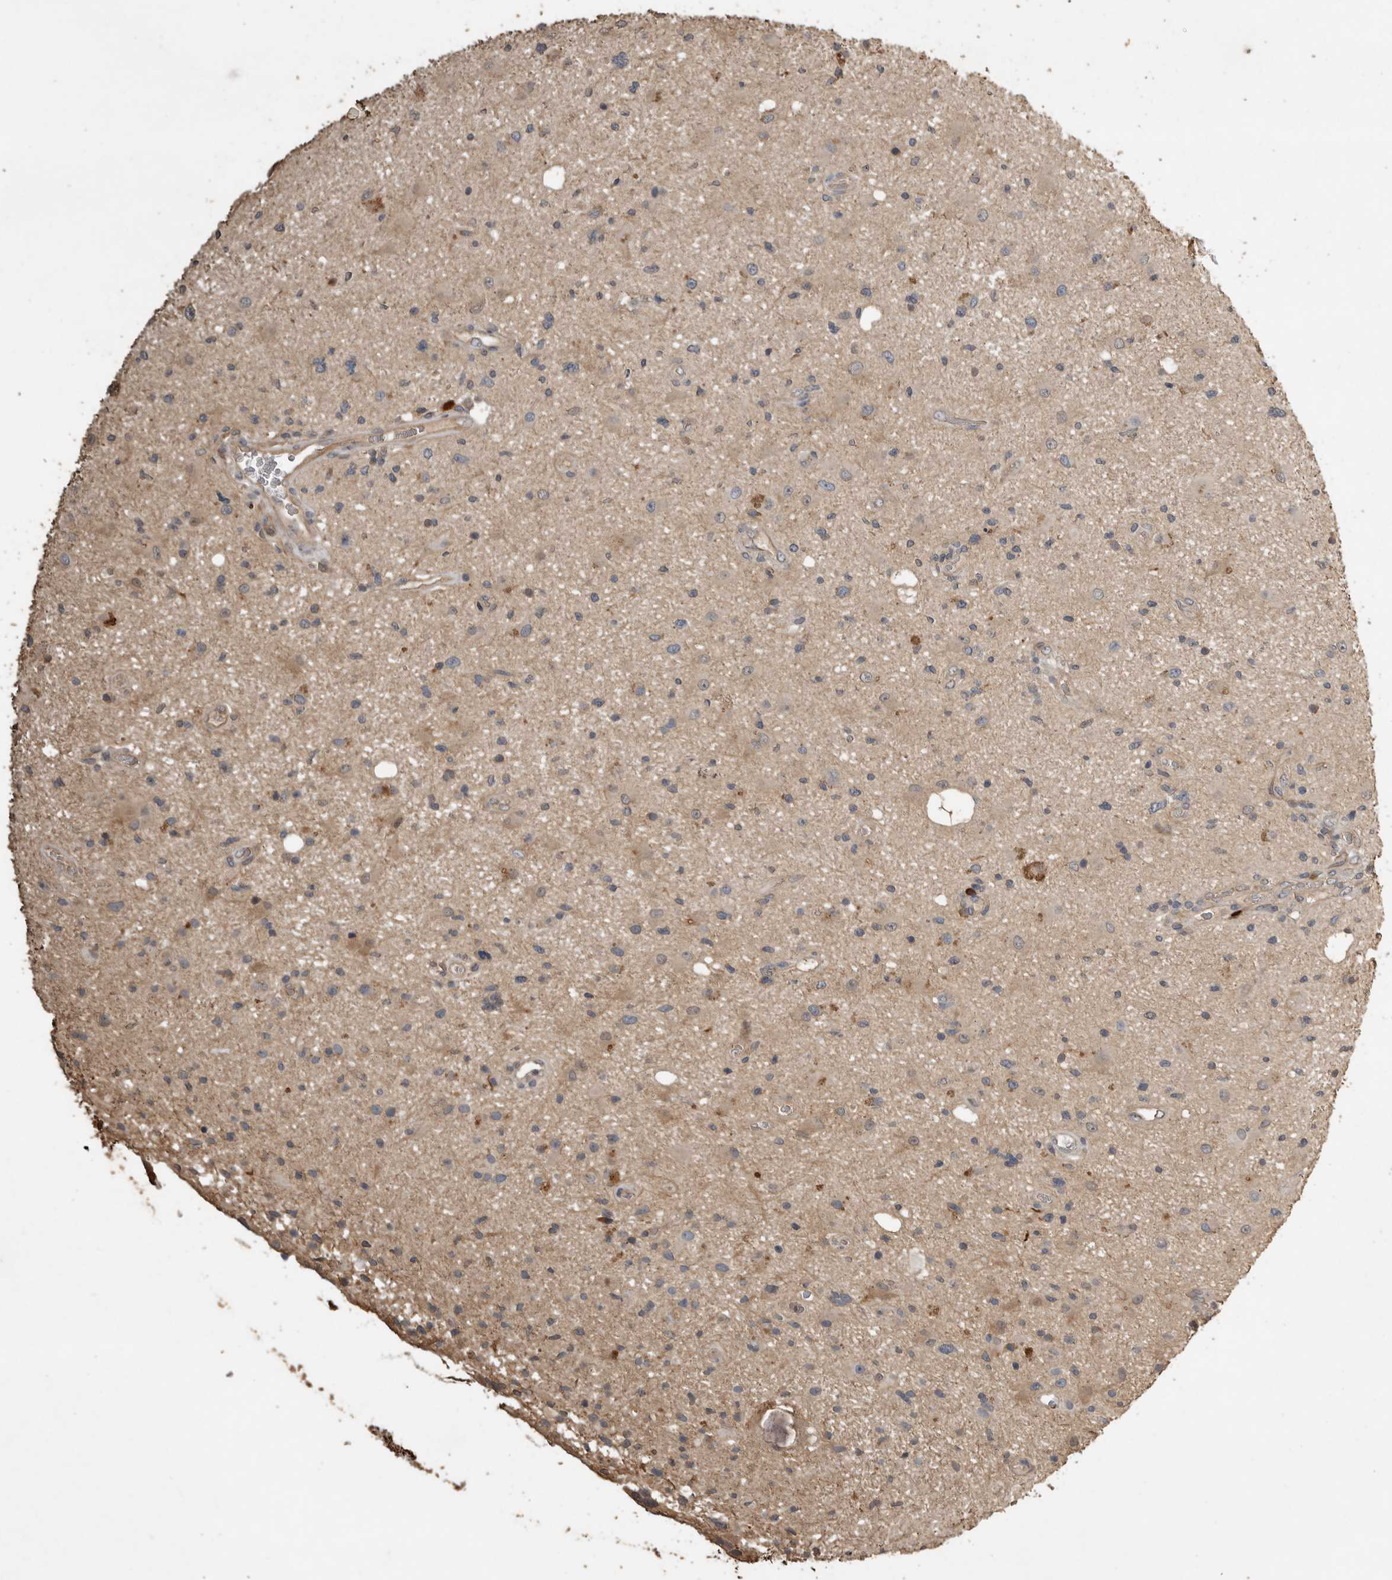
{"staining": {"intensity": "negative", "quantity": "none", "location": "none"}, "tissue": "glioma", "cell_type": "Tumor cells", "image_type": "cancer", "snomed": [{"axis": "morphology", "description": "Glioma, malignant, High grade"}, {"axis": "topography", "description": "Brain"}], "caption": "A photomicrograph of glioma stained for a protein reveals no brown staining in tumor cells. (DAB (3,3'-diaminobenzidine) immunohistochemistry, high magnification).", "gene": "RHPN1", "patient": {"sex": "male", "age": 33}}